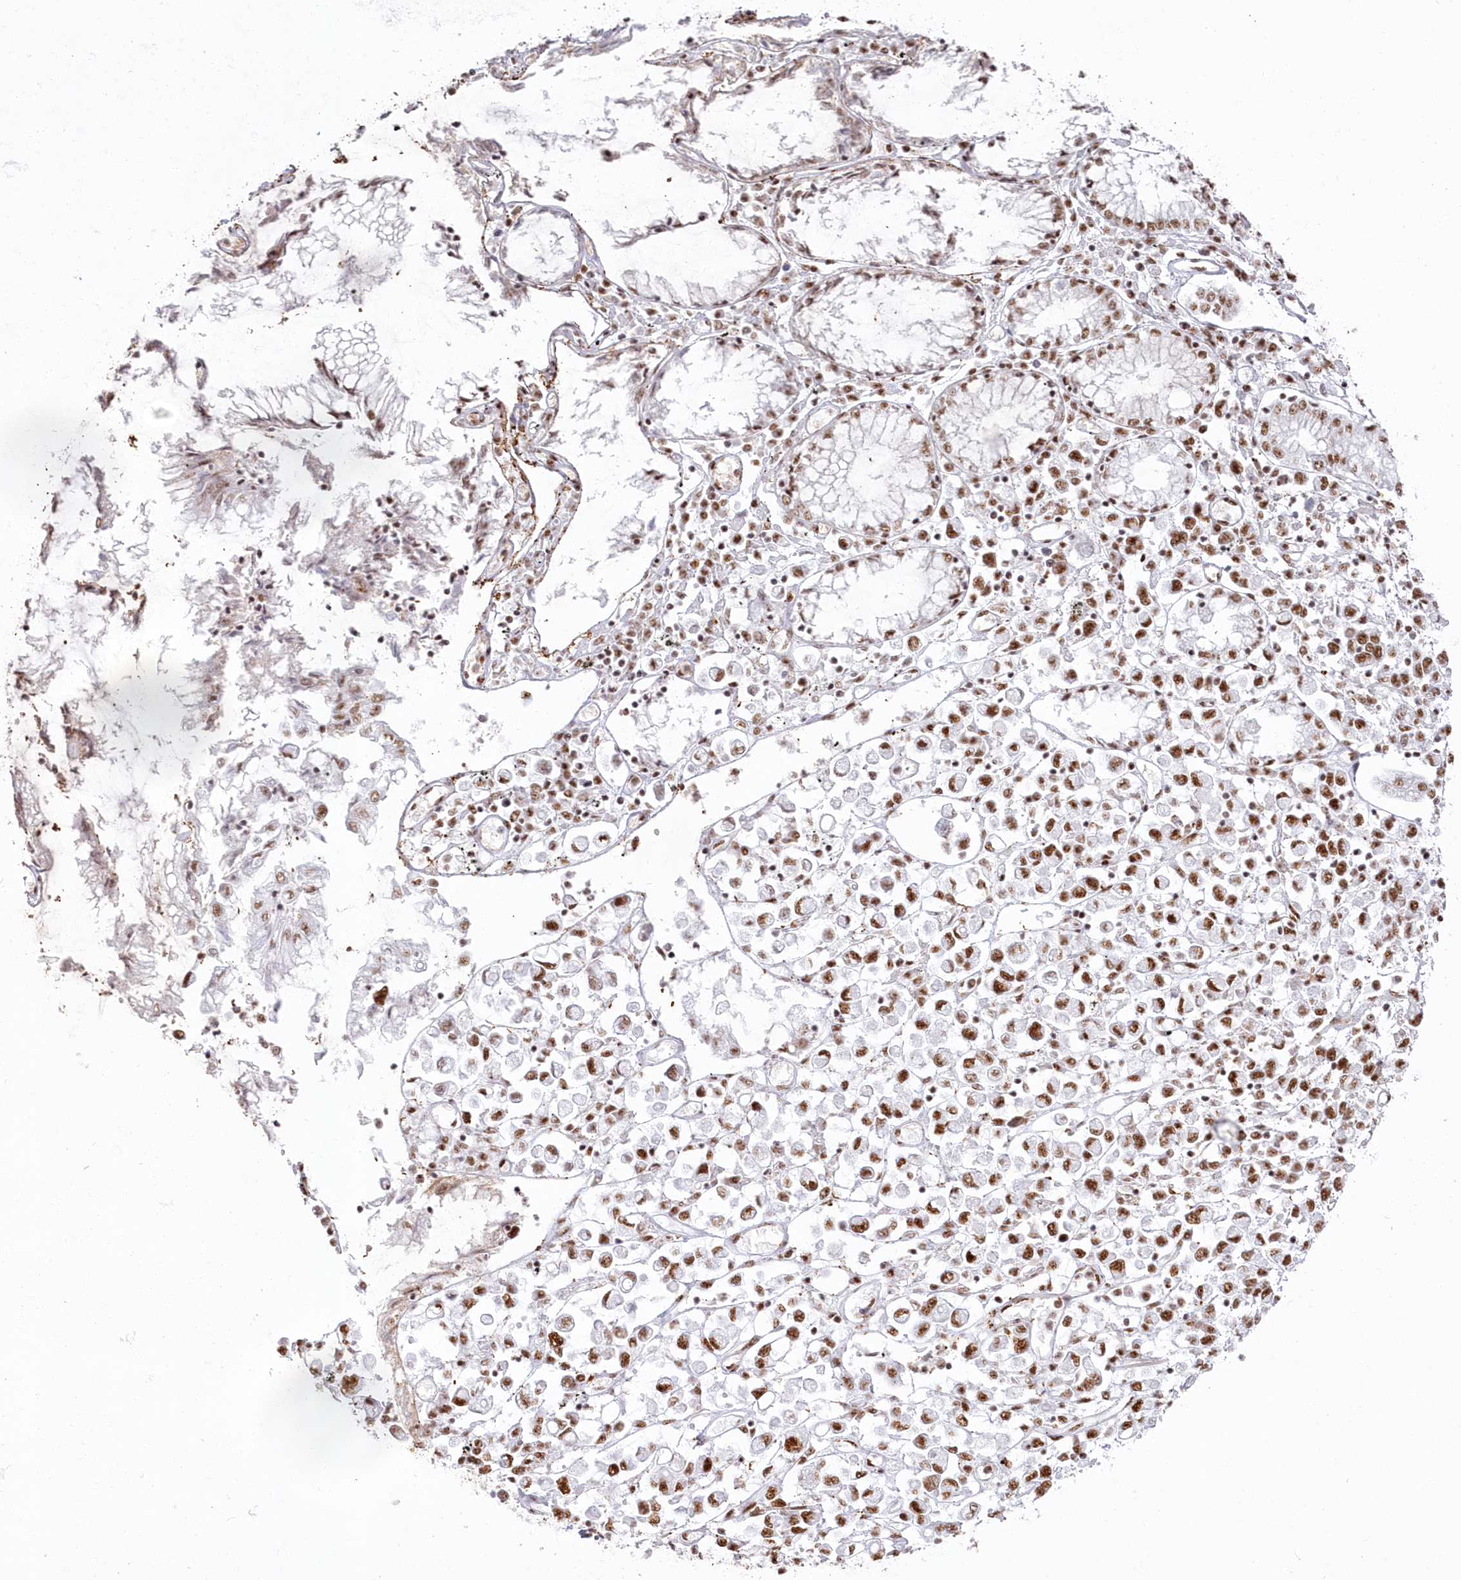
{"staining": {"intensity": "moderate", "quantity": ">75%", "location": "nuclear"}, "tissue": "stomach cancer", "cell_type": "Tumor cells", "image_type": "cancer", "snomed": [{"axis": "morphology", "description": "Adenocarcinoma, NOS"}, {"axis": "topography", "description": "Stomach"}], "caption": "Moderate nuclear protein expression is appreciated in approximately >75% of tumor cells in stomach adenocarcinoma. The protein is stained brown, and the nuclei are stained in blue (DAB IHC with brightfield microscopy, high magnification).", "gene": "DDX46", "patient": {"sex": "female", "age": 76}}